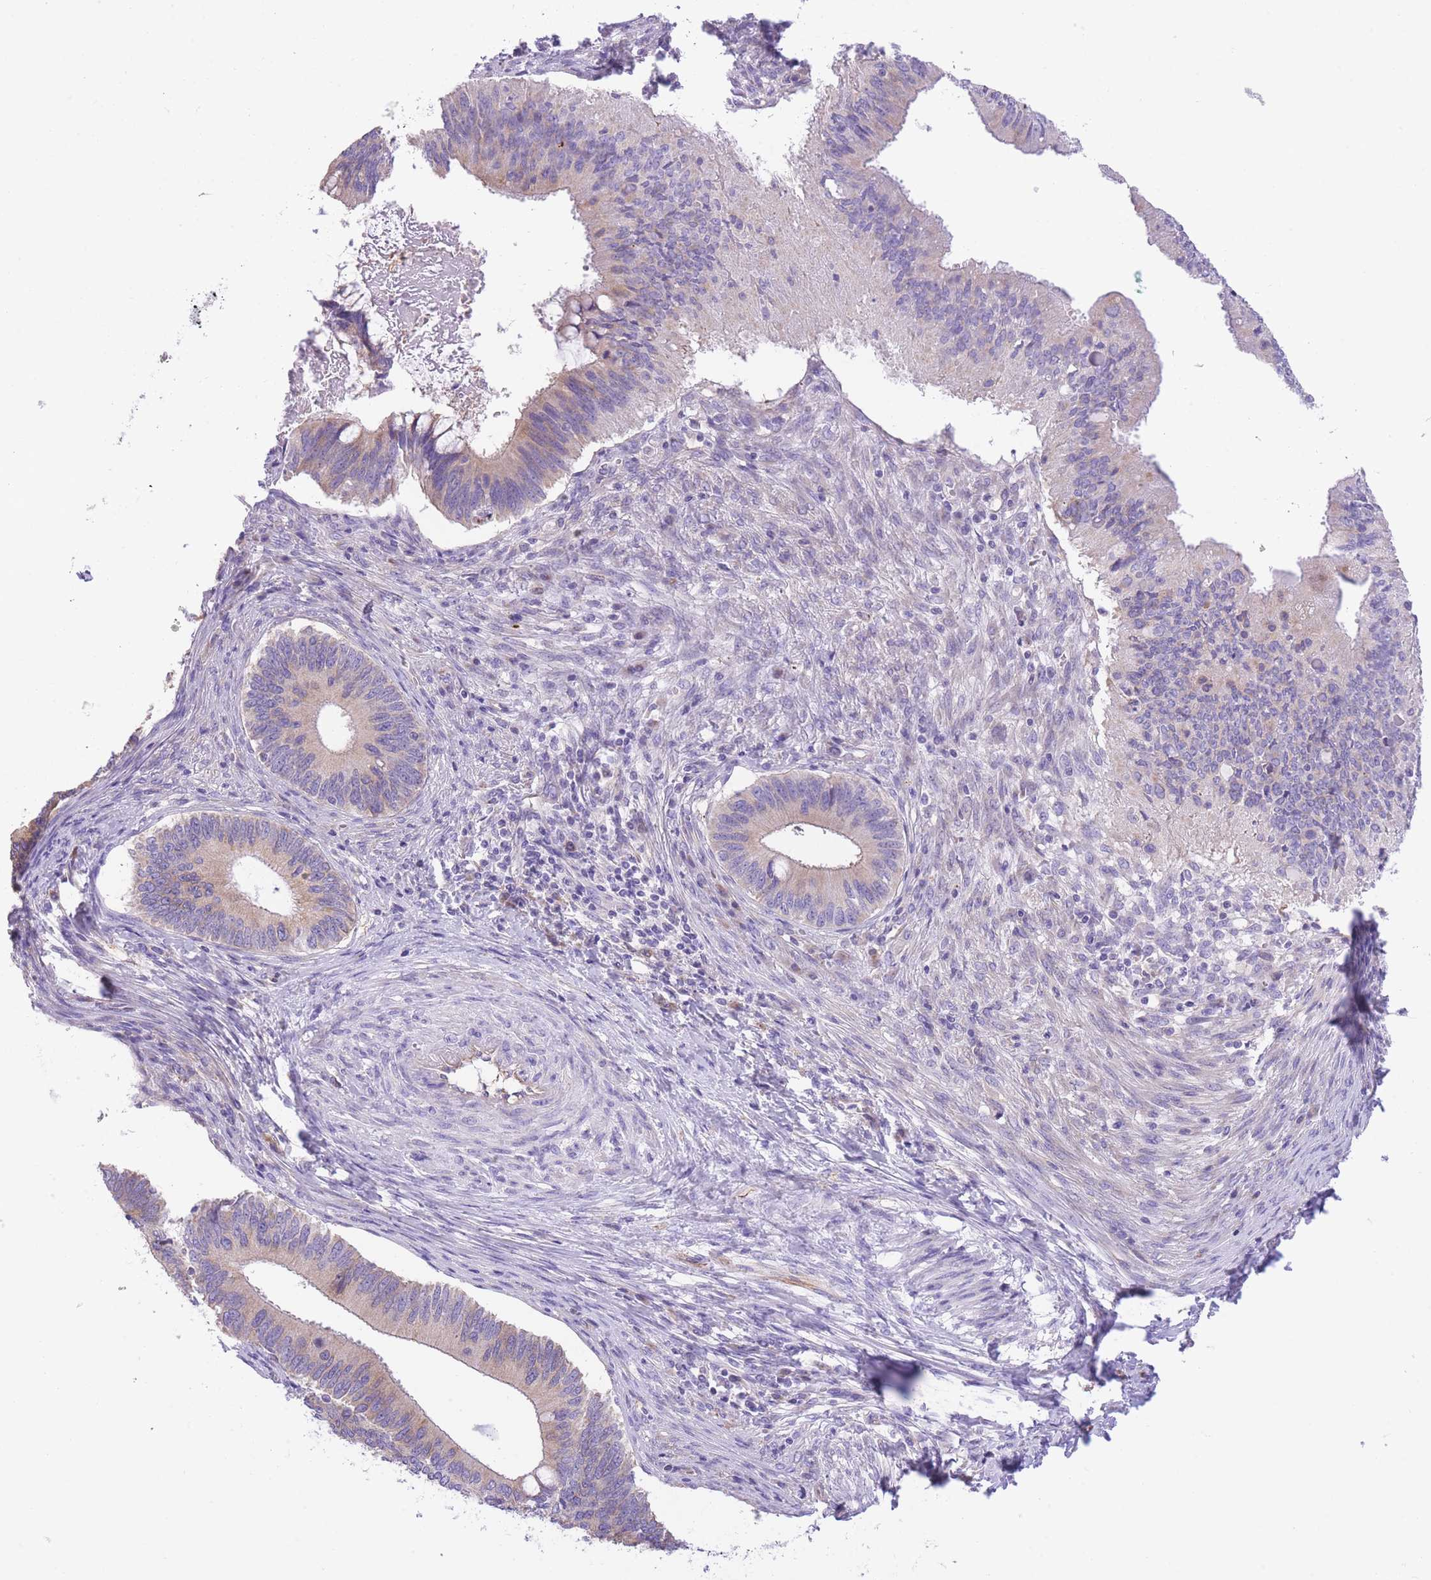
{"staining": {"intensity": "weak", "quantity": "25%-75%", "location": "cytoplasmic/membranous"}, "tissue": "cervical cancer", "cell_type": "Tumor cells", "image_type": "cancer", "snomed": [{"axis": "morphology", "description": "Adenocarcinoma, NOS"}, {"axis": "topography", "description": "Cervix"}], "caption": "Immunohistochemistry micrograph of neoplastic tissue: human cervical adenocarcinoma stained using immunohistochemistry (IHC) exhibits low levels of weak protein expression localized specifically in the cytoplasmic/membranous of tumor cells, appearing as a cytoplasmic/membranous brown color.", "gene": "RHOU", "patient": {"sex": "female", "age": 42}}